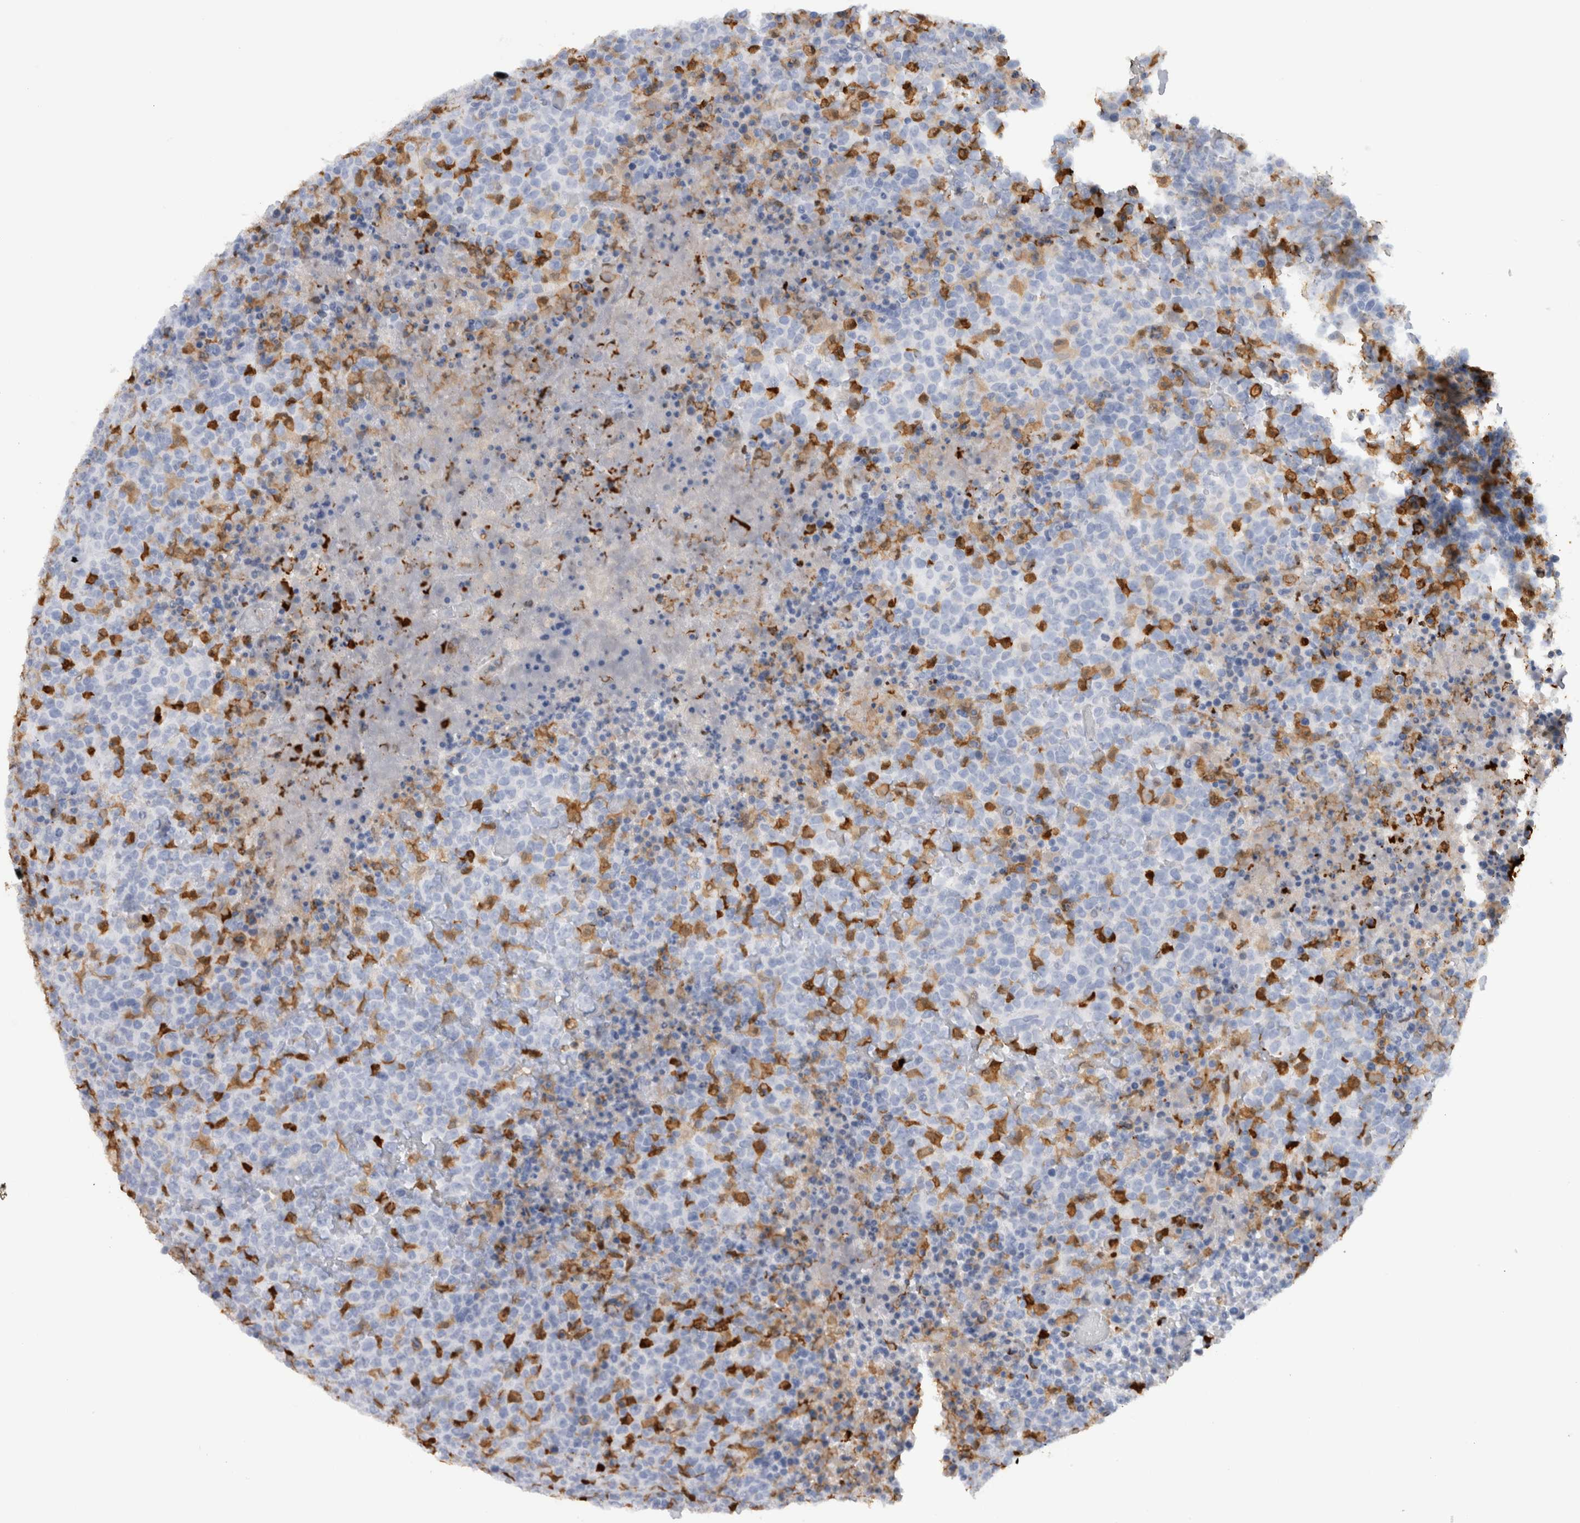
{"staining": {"intensity": "negative", "quantity": "none", "location": "none"}, "tissue": "lymphoma", "cell_type": "Tumor cells", "image_type": "cancer", "snomed": [{"axis": "morphology", "description": "Malignant lymphoma, non-Hodgkin's type, High grade"}, {"axis": "topography", "description": "Lymph node"}], "caption": "The micrograph displays no staining of tumor cells in malignant lymphoma, non-Hodgkin's type (high-grade).", "gene": "S100A8", "patient": {"sex": "male", "age": 13}}